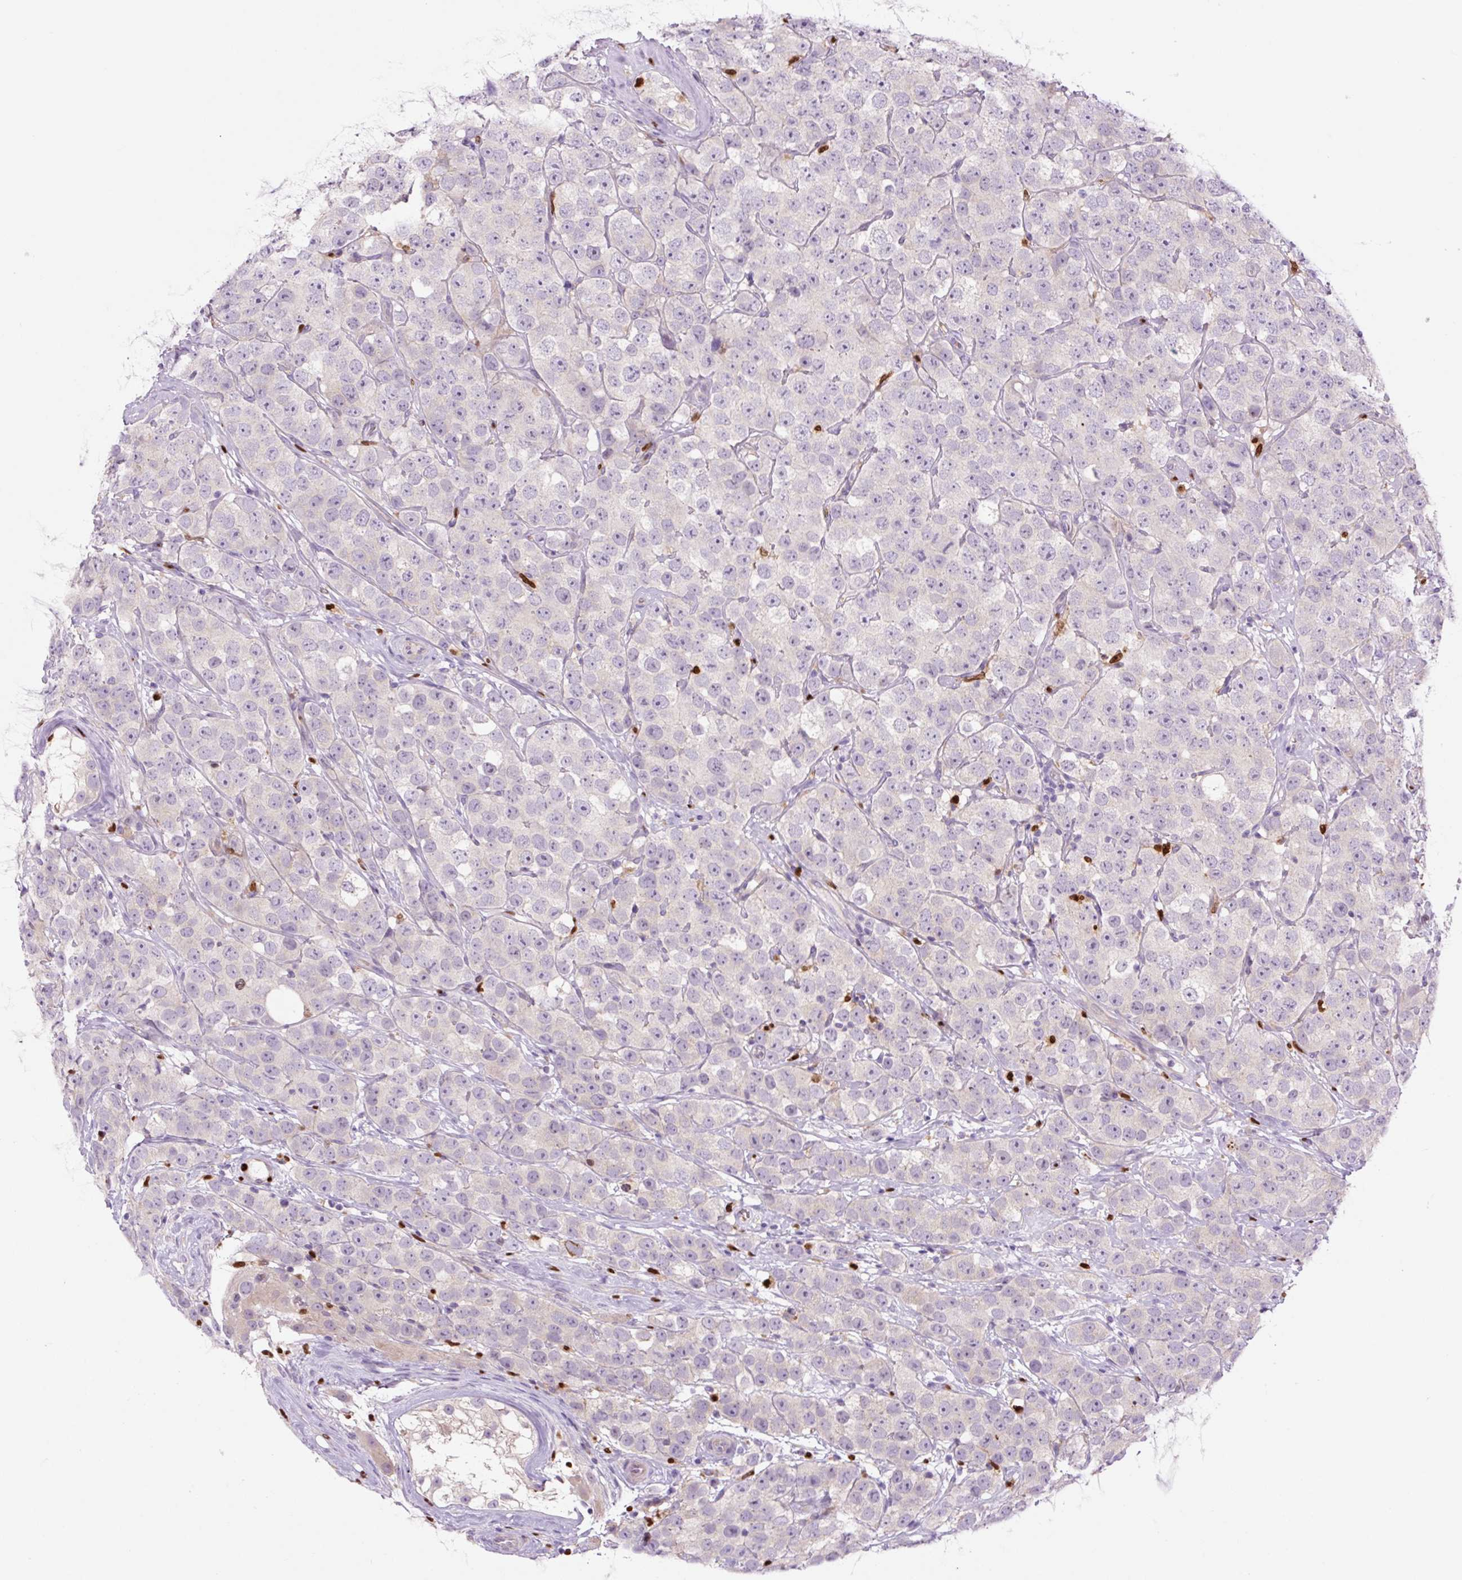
{"staining": {"intensity": "negative", "quantity": "none", "location": "none"}, "tissue": "testis cancer", "cell_type": "Tumor cells", "image_type": "cancer", "snomed": [{"axis": "morphology", "description": "Seminoma, NOS"}, {"axis": "topography", "description": "Testis"}], "caption": "Tumor cells are negative for protein expression in human seminoma (testis). (Stains: DAB immunohistochemistry with hematoxylin counter stain, Microscopy: brightfield microscopy at high magnification).", "gene": "SPI1", "patient": {"sex": "male", "age": 28}}